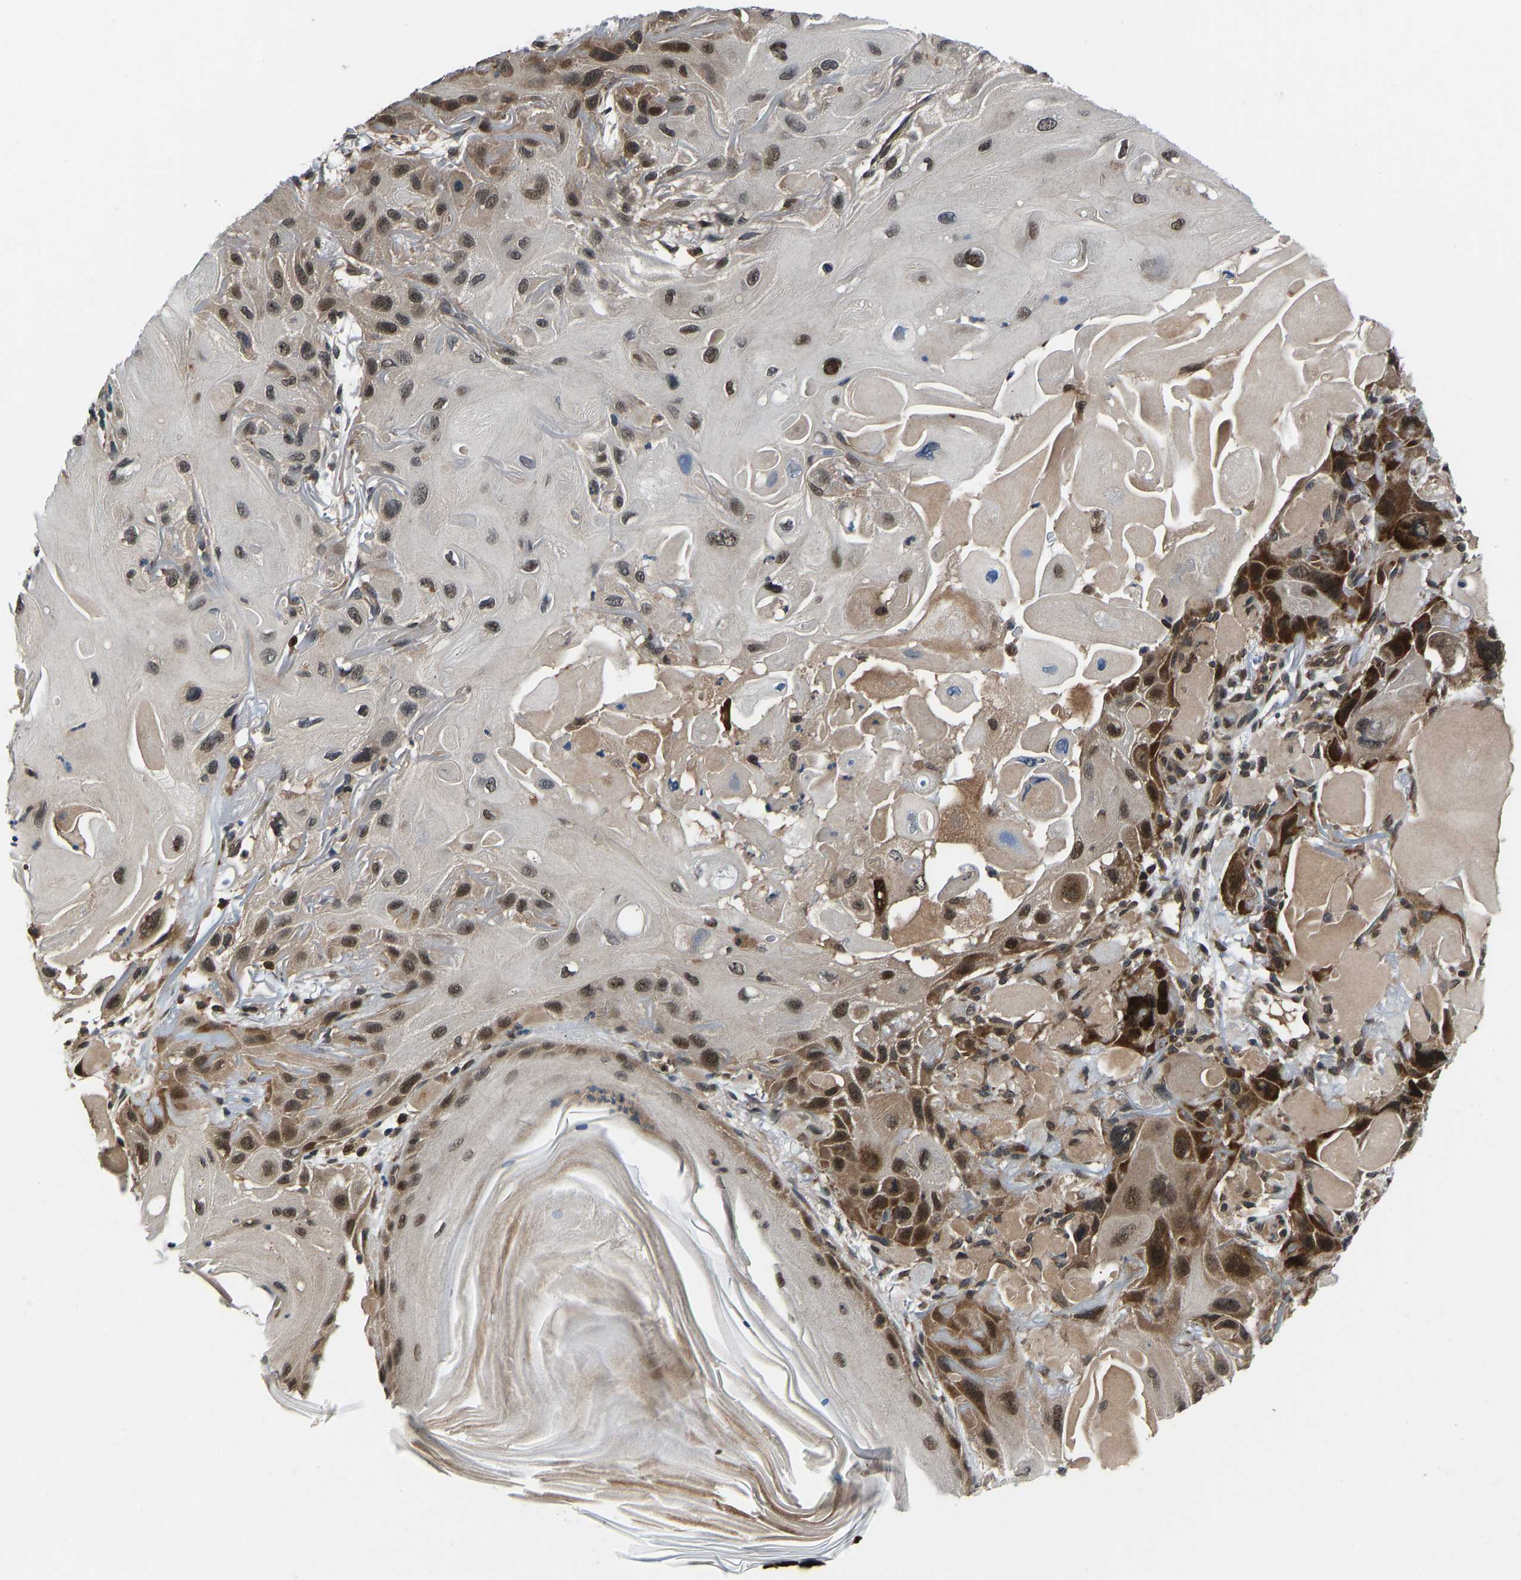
{"staining": {"intensity": "strong", "quantity": ">75%", "location": "cytoplasmic/membranous,nuclear"}, "tissue": "skin cancer", "cell_type": "Tumor cells", "image_type": "cancer", "snomed": [{"axis": "morphology", "description": "Squamous cell carcinoma, NOS"}, {"axis": "topography", "description": "Skin"}], "caption": "Strong cytoplasmic/membranous and nuclear positivity is identified in approximately >75% of tumor cells in skin cancer (squamous cell carcinoma).", "gene": "RLIM", "patient": {"sex": "female", "age": 77}}